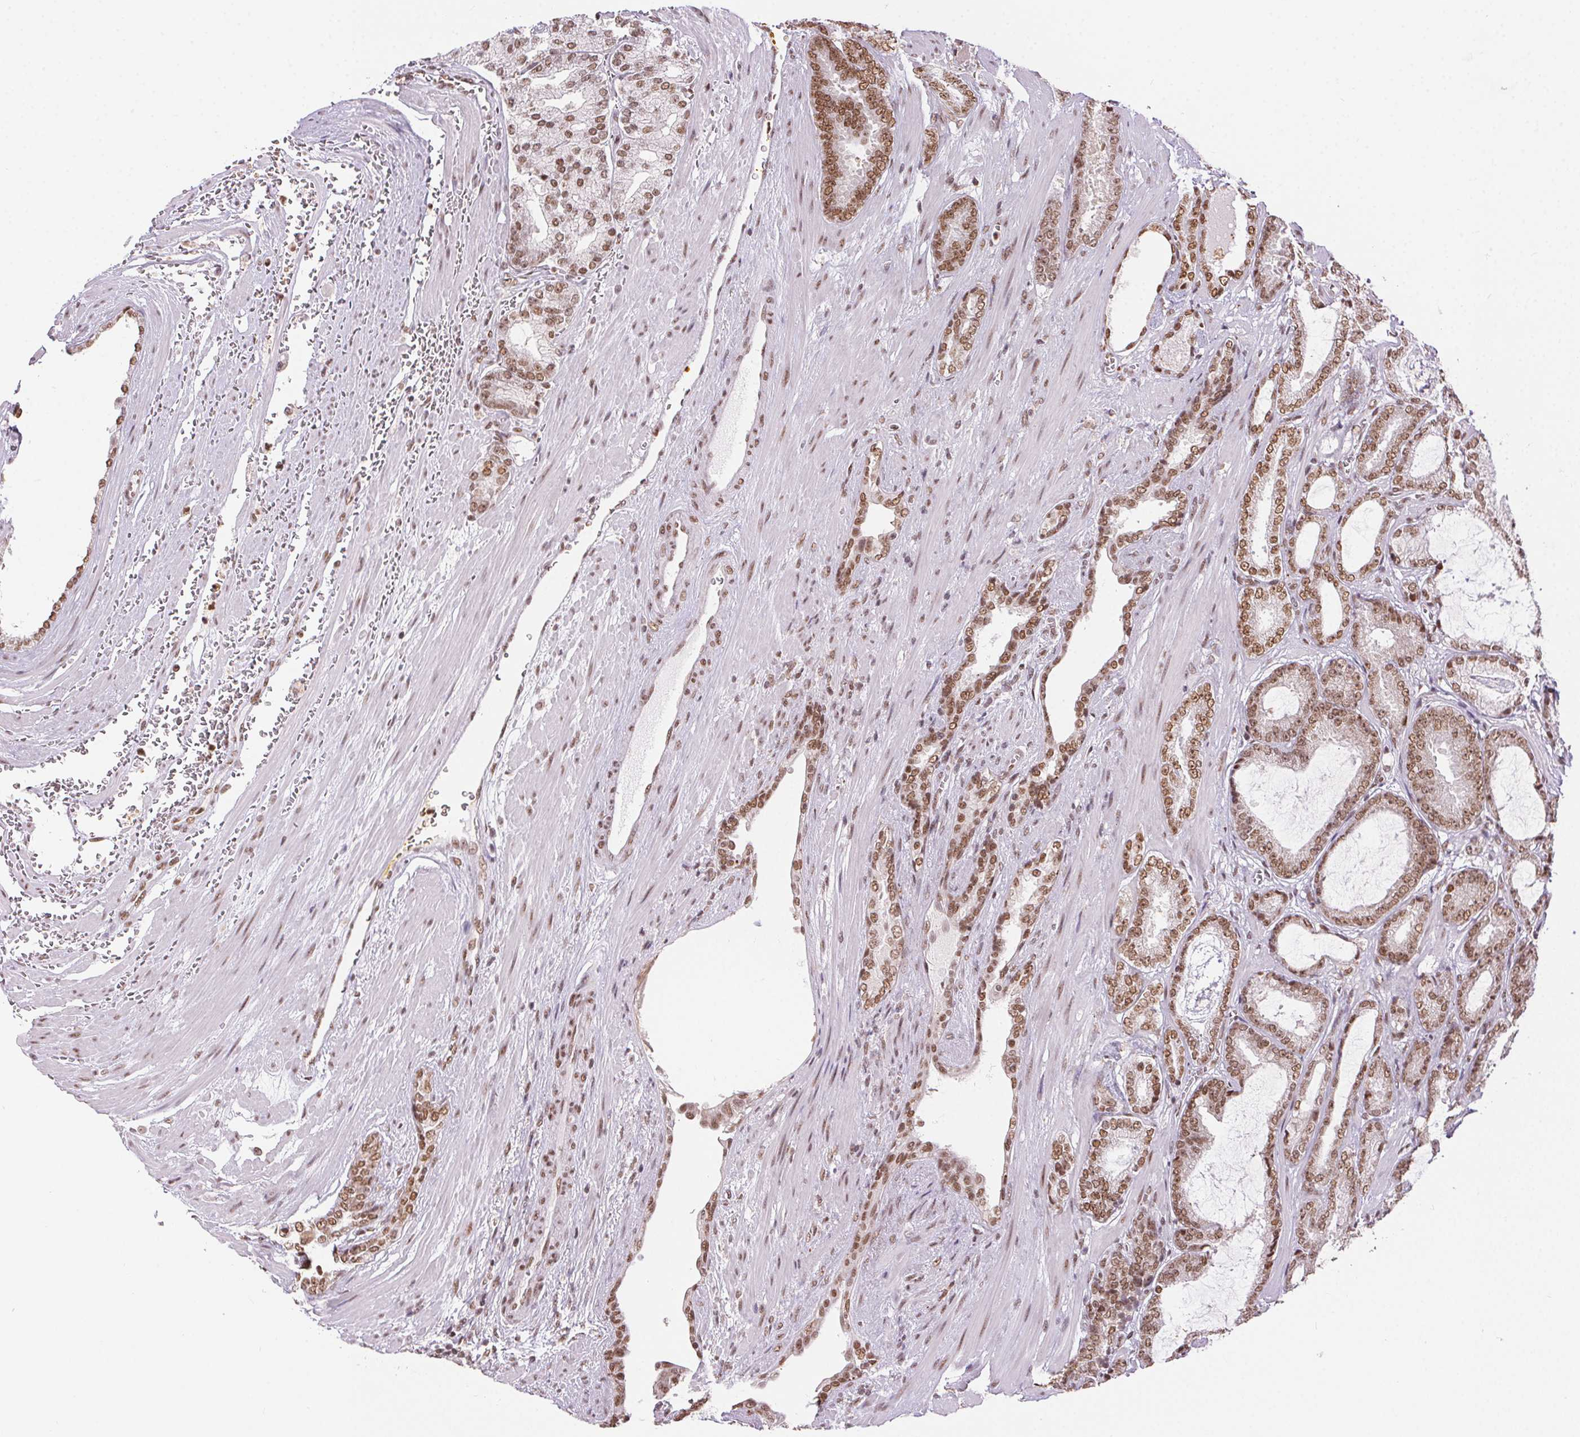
{"staining": {"intensity": "moderate", "quantity": ">75%", "location": "nuclear"}, "tissue": "prostate cancer", "cell_type": "Tumor cells", "image_type": "cancer", "snomed": [{"axis": "morphology", "description": "Adenocarcinoma, High grade"}, {"axis": "topography", "description": "Prostate"}], "caption": "Prostate cancer (adenocarcinoma (high-grade)) stained for a protein demonstrates moderate nuclear positivity in tumor cells. (Brightfield microscopy of DAB IHC at high magnification).", "gene": "NFE2L1", "patient": {"sex": "male", "age": 64}}